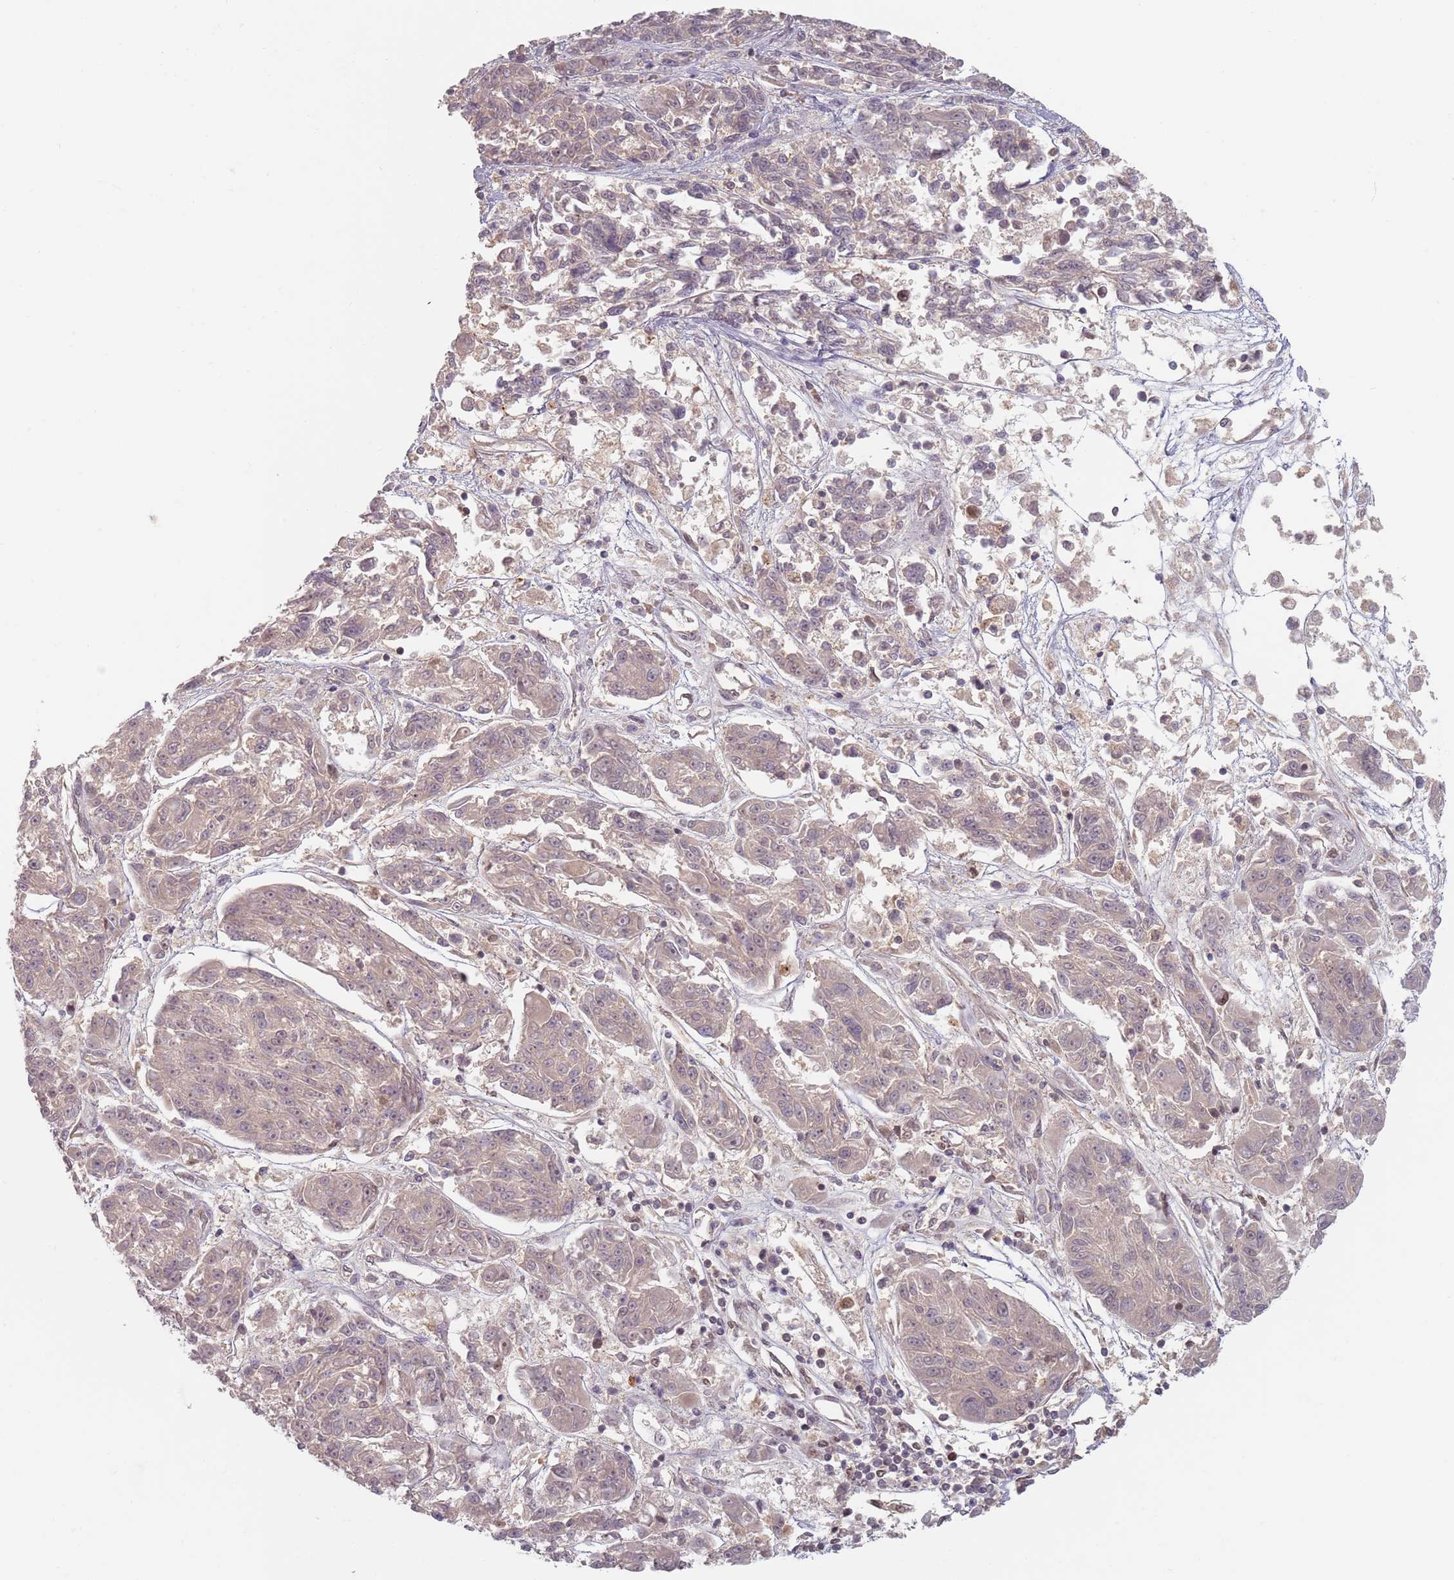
{"staining": {"intensity": "negative", "quantity": "none", "location": "none"}, "tissue": "melanoma", "cell_type": "Tumor cells", "image_type": "cancer", "snomed": [{"axis": "morphology", "description": "Malignant melanoma, NOS"}, {"axis": "topography", "description": "Skin"}], "caption": "Immunohistochemistry (IHC) image of neoplastic tissue: melanoma stained with DAB (3,3'-diaminobenzidine) displays no significant protein staining in tumor cells. The staining is performed using DAB (3,3'-diaminobenzidine) brown chromogen with nuclei counter-stained in using hematoxylin.", "gene": "NUP50", "patient": {"sex": "male", "age": 53}}